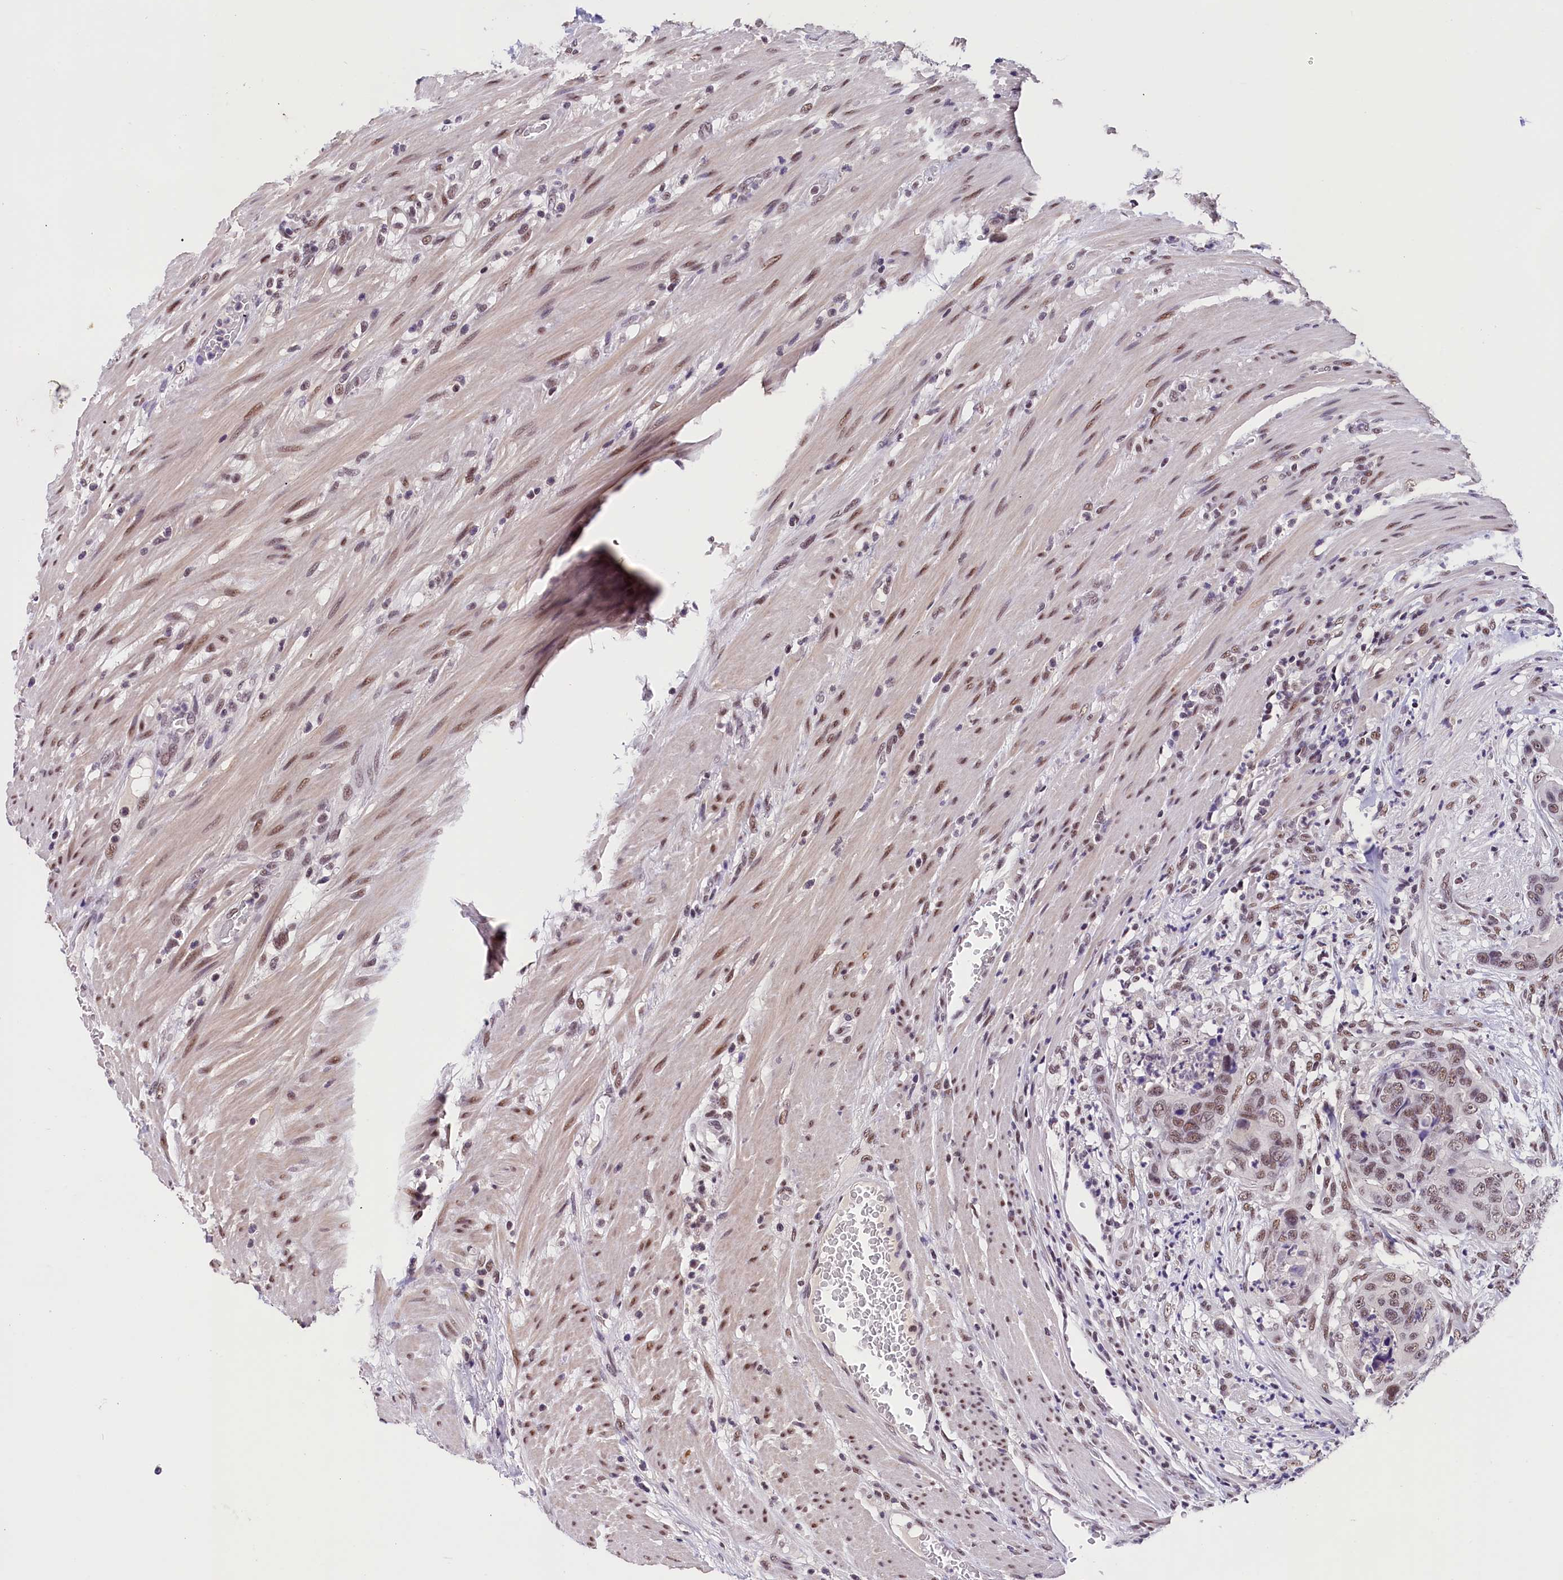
{"staining": {"intensity": "moderate", "quantity": ">75%", "location": "nuclear"}, "tissue": "colorectal cancer", "cell_type": "Tumor cells", "image_type": "cancer", "snomed": [{"axis": "morphology", "description": "Adenocarcinoma, NOS"}, {"axis": "topography", "description": "Colon"}], "caption": "A medium amount of moderate nuclear positivity is appreciated in approximately >75% of tumor cells in colorectal cancer (adenocarcinoma) tissue.", "gene": "ZC3H4", "patient": {"sex": "male", "age": 84}}